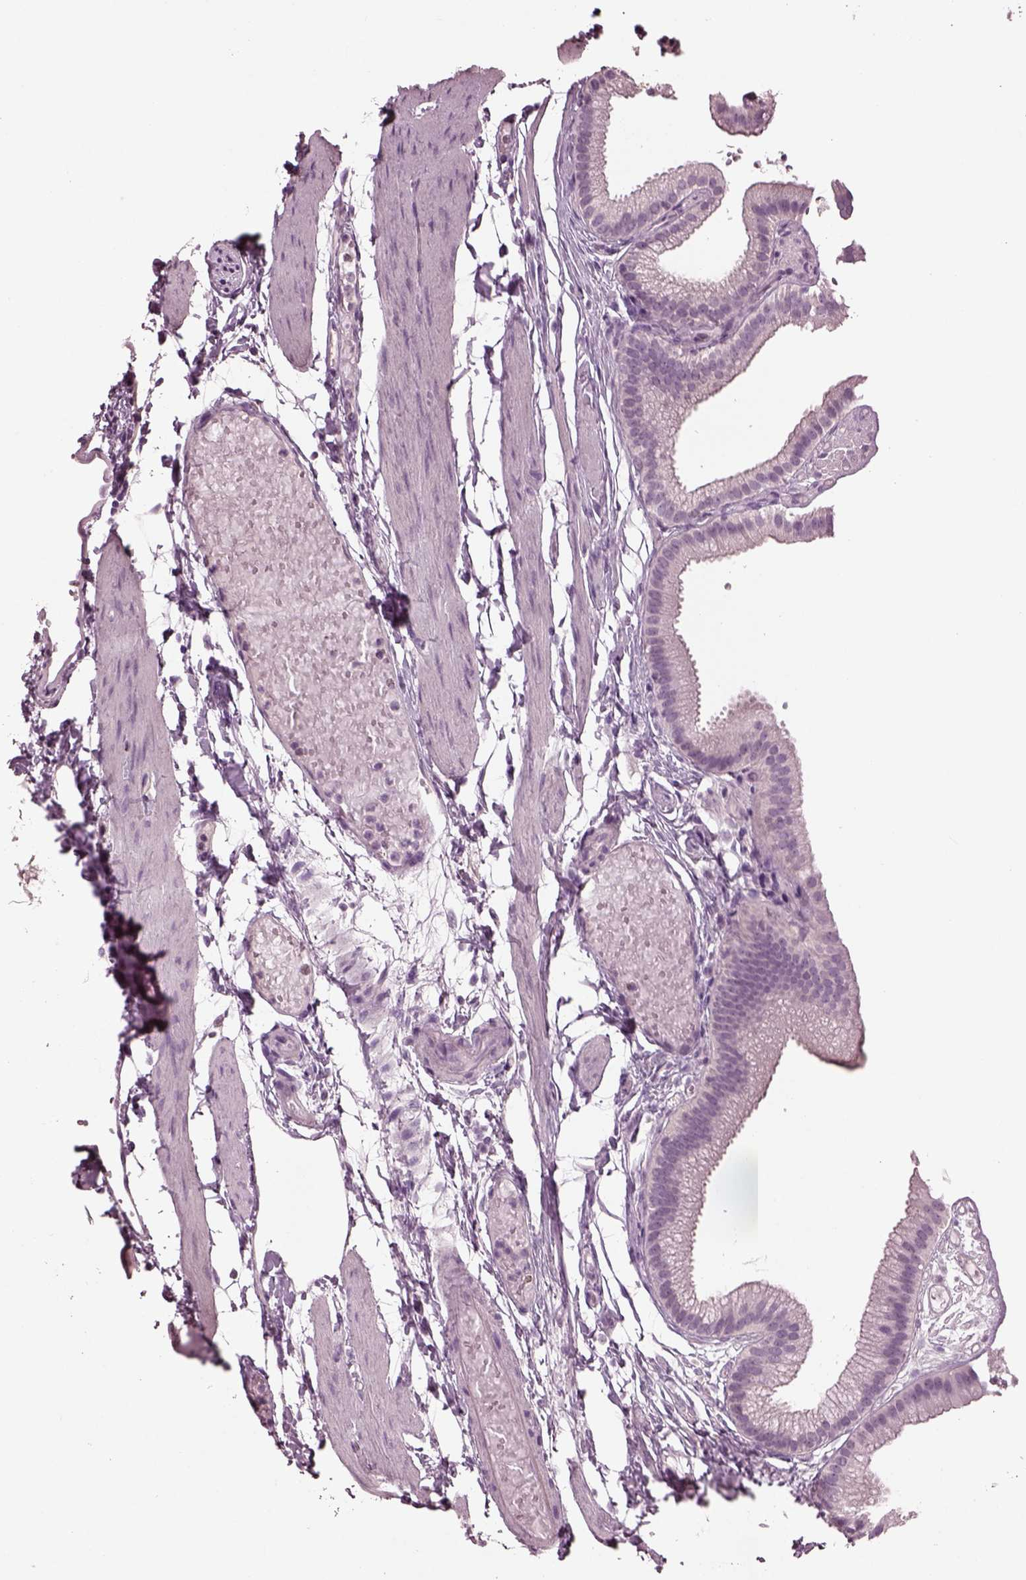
{"staining": {"intensity": "negative", "quantity": "none", "location": "none"}, "tissue": "gallbladder", "cell_type": "Glandular cells", "image_type": "normal", "snomed": [{"axis": "morphology", "description": "Normal tissue, NOS"}, {"axis": "topography", "description": "Gallbladder"}], "caption": "High magnification brightfield microscopy of unremarkable gallbladder stained with DAB (3,3'-diaminobenzidine) (brown) and counterstained with hematoxylin (blue): glandular cells show no significant staining.", "gene": "CLCN4", "patient": {"sex": "female", "age": 45}}